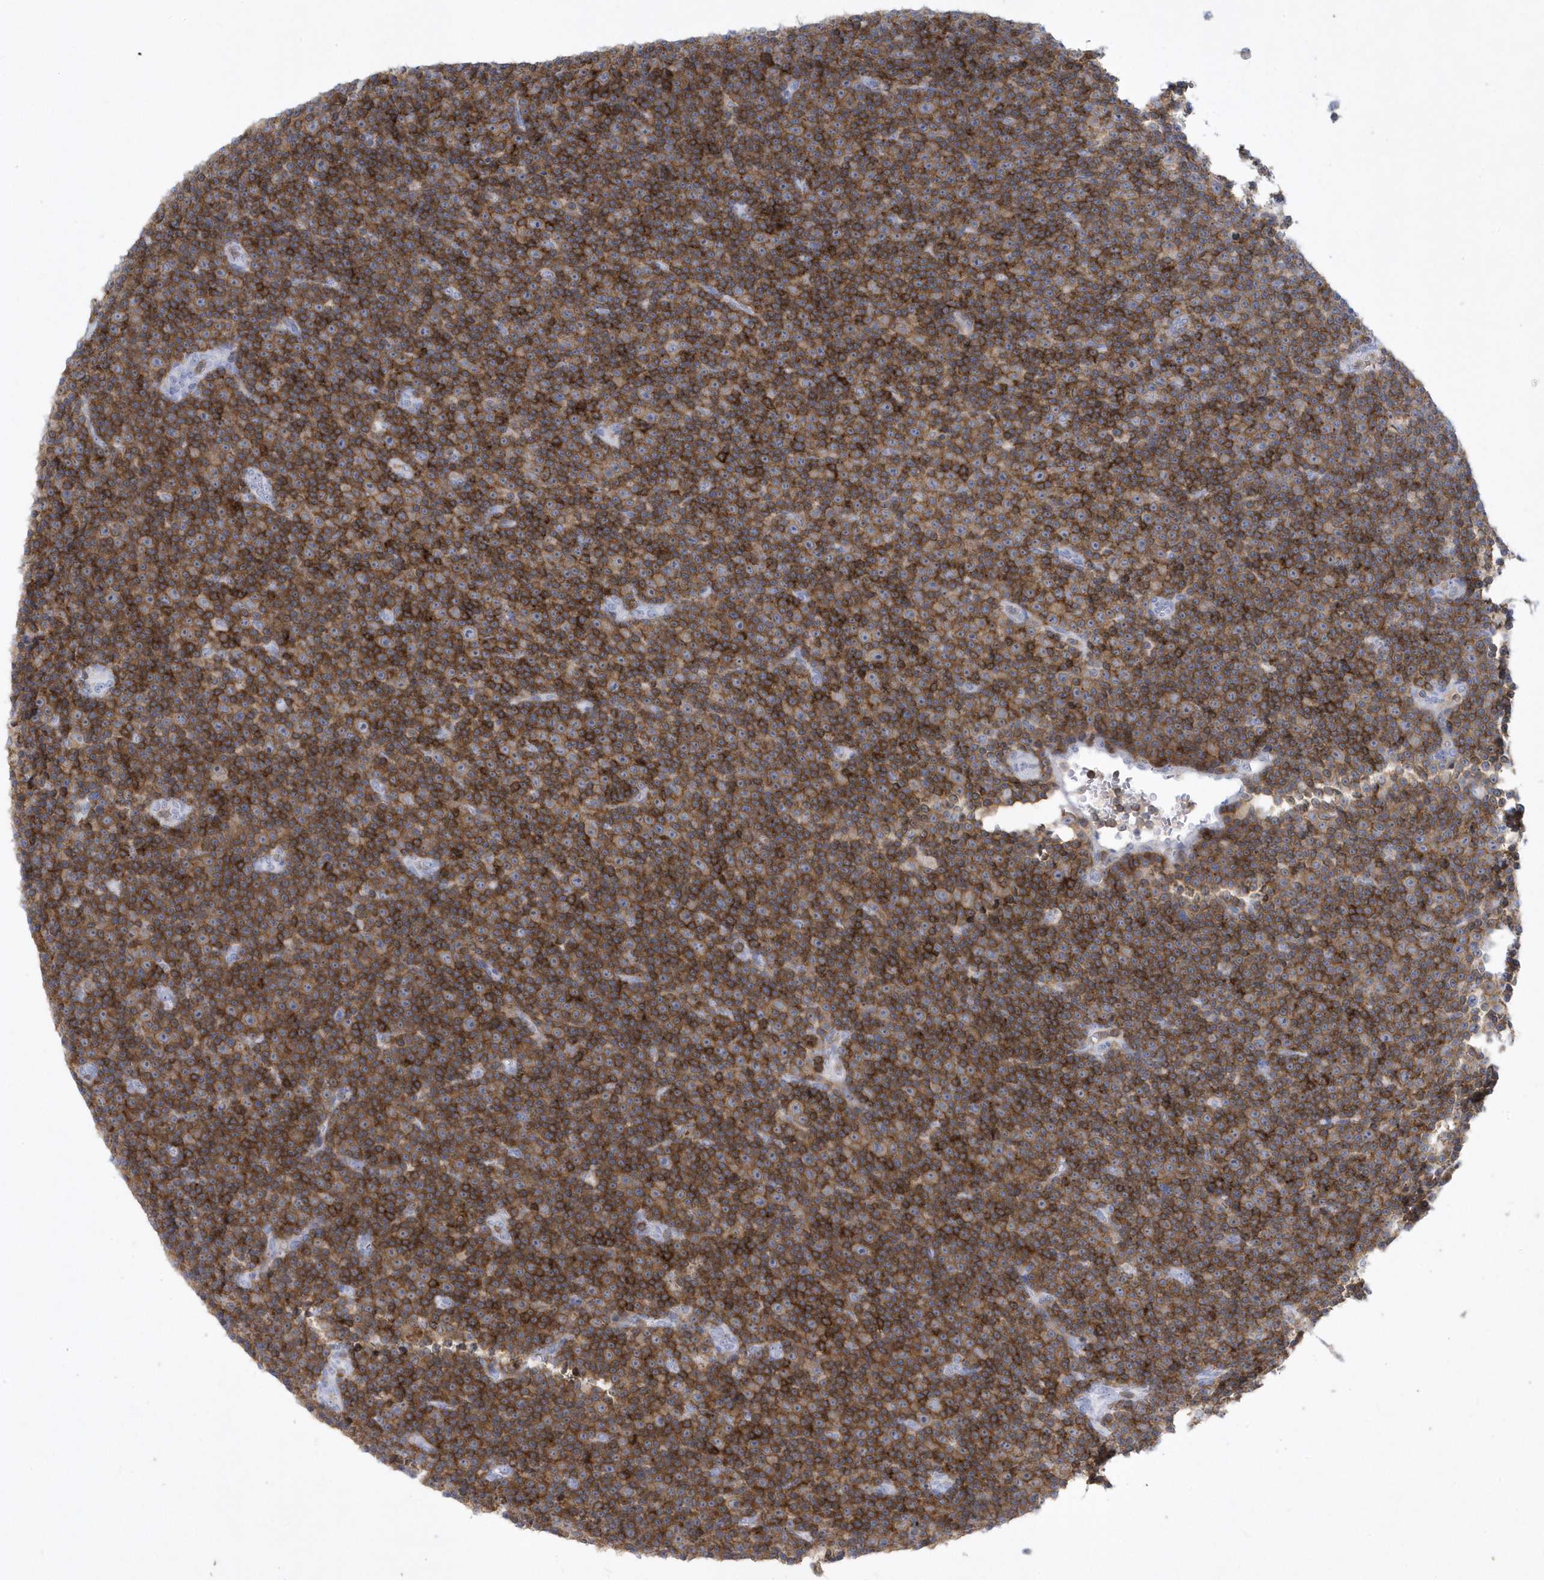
{"staining": {"intensity": "weak", "quantity": "25%-75%", "location": "cytoplasmic/membranous"}, "tissue": "lymphoma", "cell_type": "Tumor cells", "image_type": "cancer", "snomed": [{"axis": "morphology", "description": "Malignant lymphoma, non-Hodgkin's type, Low grade"}, {"axis": "topography", "description": "Lymph node"}], "caption": "The micrograph demonstrates a brown stain indicating the presence of a protein in the cytoplasmic/membranous of tumor cells in low-grade malignant lymphoma, non-Hodgkin's type.", "gene": "PSD4", "patient": {"sex": "female", "age": 67}}